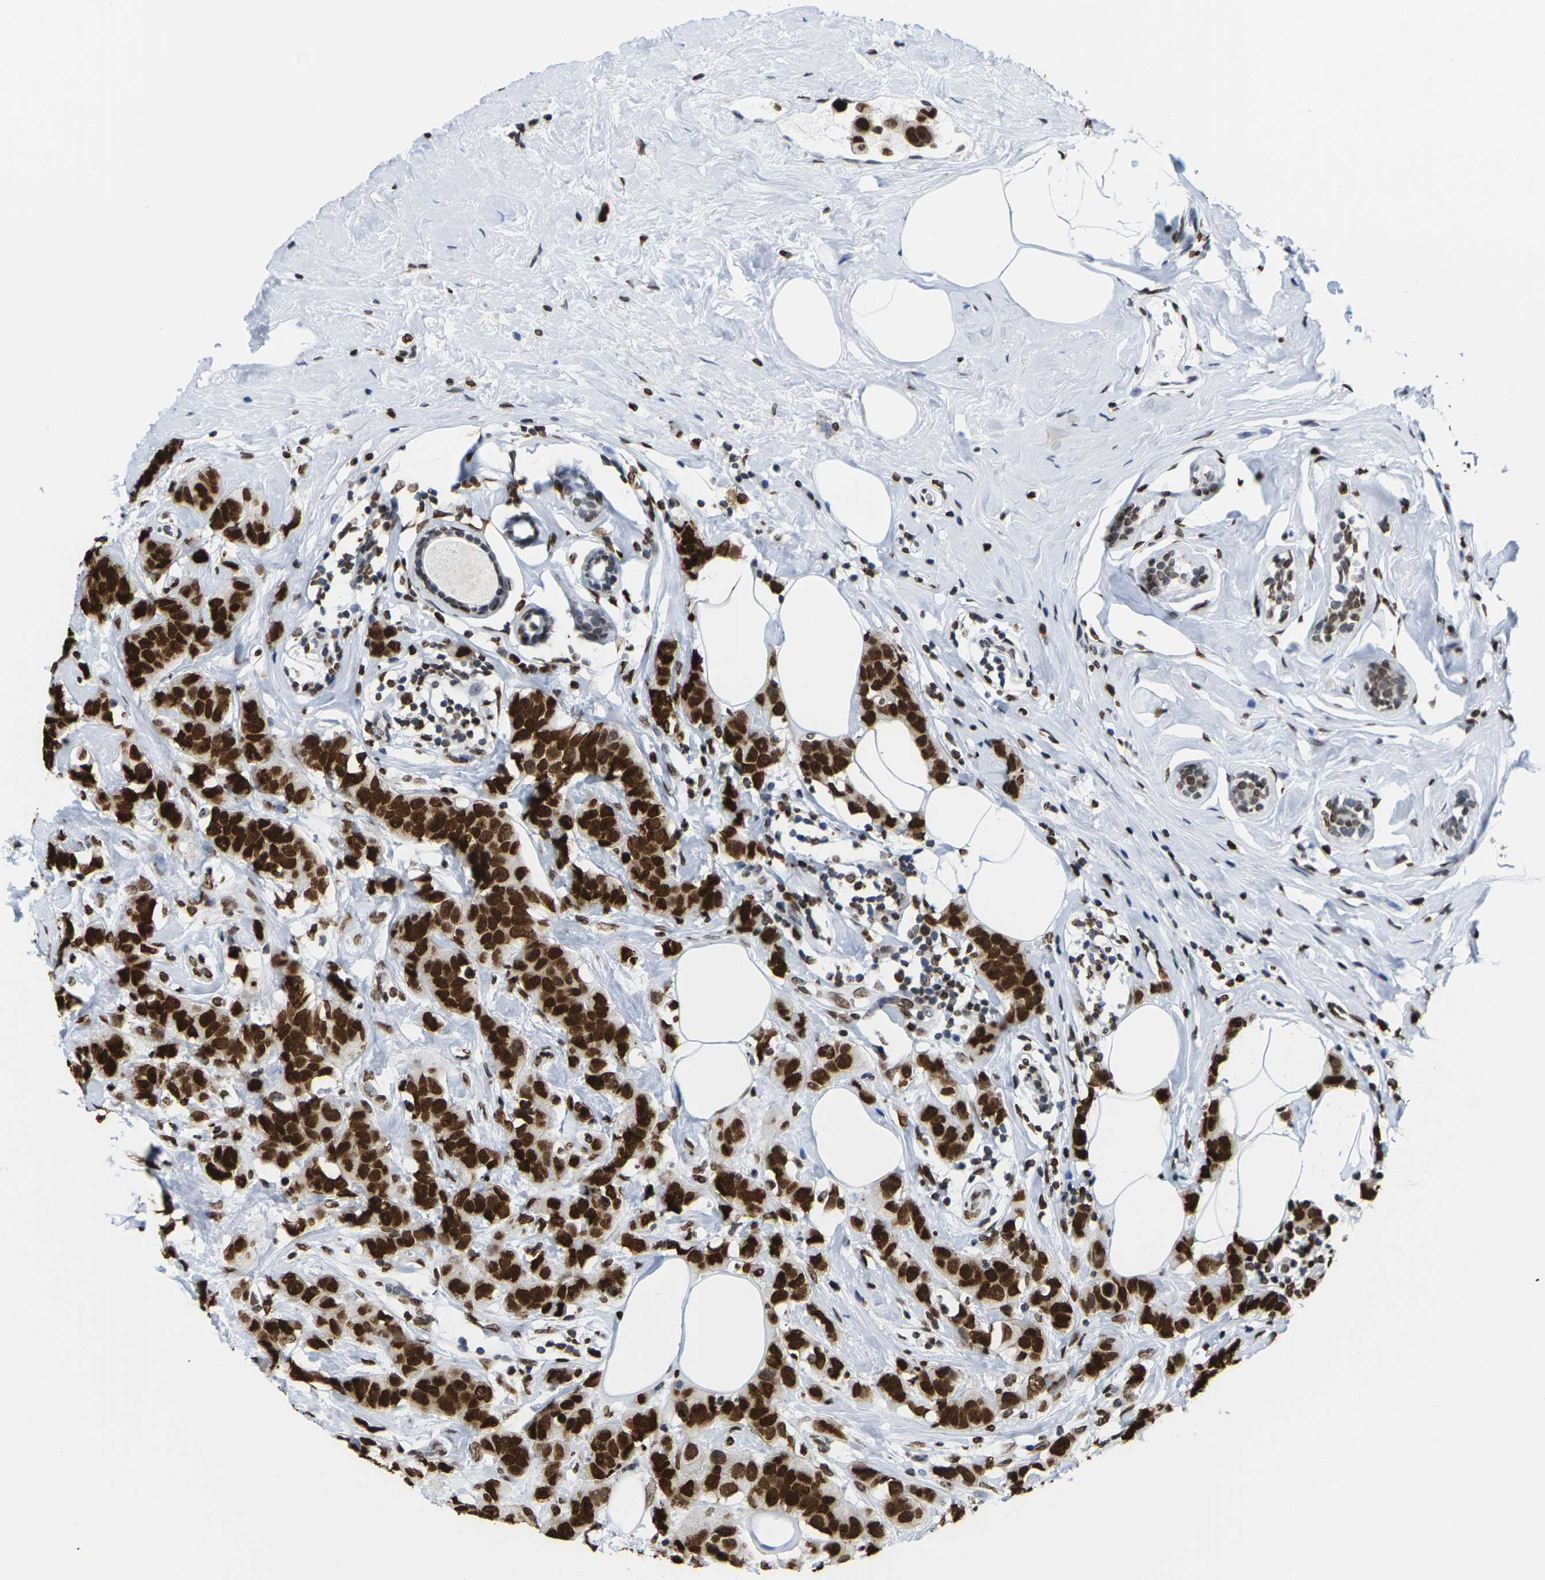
{"staining": {"intensity": "strong", "quantity": ">75%", "location": "cytoplasmic/membranous,nuclear"}, "tissue": "breast cancer", "cell_type": "Tumor cells", "image_type": "cancer", "snomed": [{"axis": "morphology", "description": "Normal tissue, NOS"}, {"axis": "morphology", "description": "Duct carcinoma"}, {"axis": "topography", "description": "Breast"}], "caption": "Immunohistochemical staining of human breast intraductal carcinoma demonstrates high levels of strong cytoplasmic/membranous and nuclear staining in about >75% of tumor cells.", "gene": "H2AC21", "patient": {"sex": "female", "age": 50}}